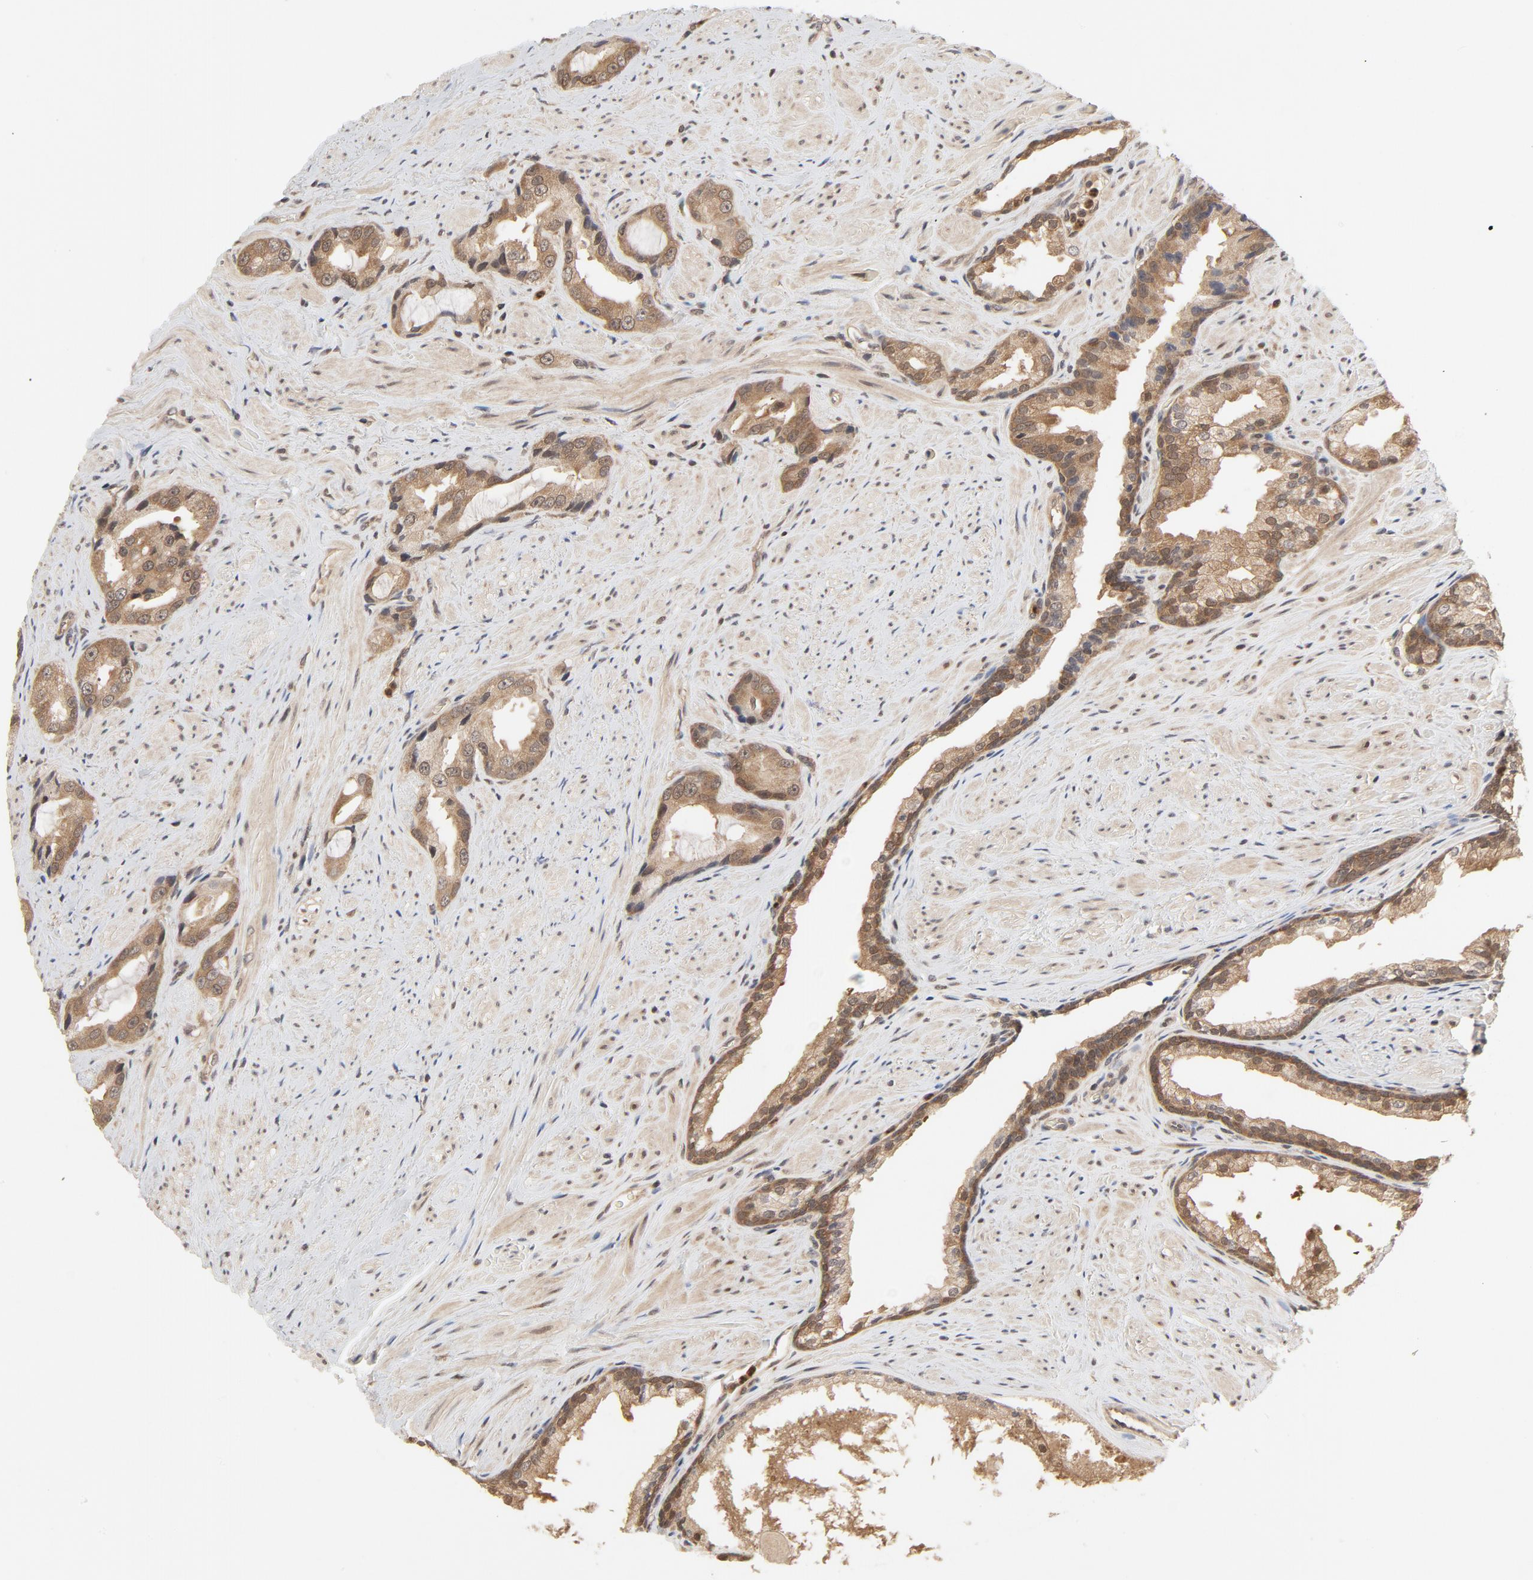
{"staining": {"intensity": "moderate", "quantity": "25%-75%", "location": "cytoplasmic/membranous,nuclear"}, "tissue": "prostate cancer", "cell_type": "Tumor cells", "image_type": "cancer", "snomed": [{"axis": "morphology", "description": "Adenocarcinoma, Medium grade"}, {"axis": "topography", "description": "Prostate"}], "caption": "Moderate cytoplasmic/membranous and nuclear protein expression is appreciated in about 25%-75% of tumor cells in adenocarcinoma (medium-grade) (prostate).", "gene": "NEDD8", "patient": {"sex": "male", "age": 60}}